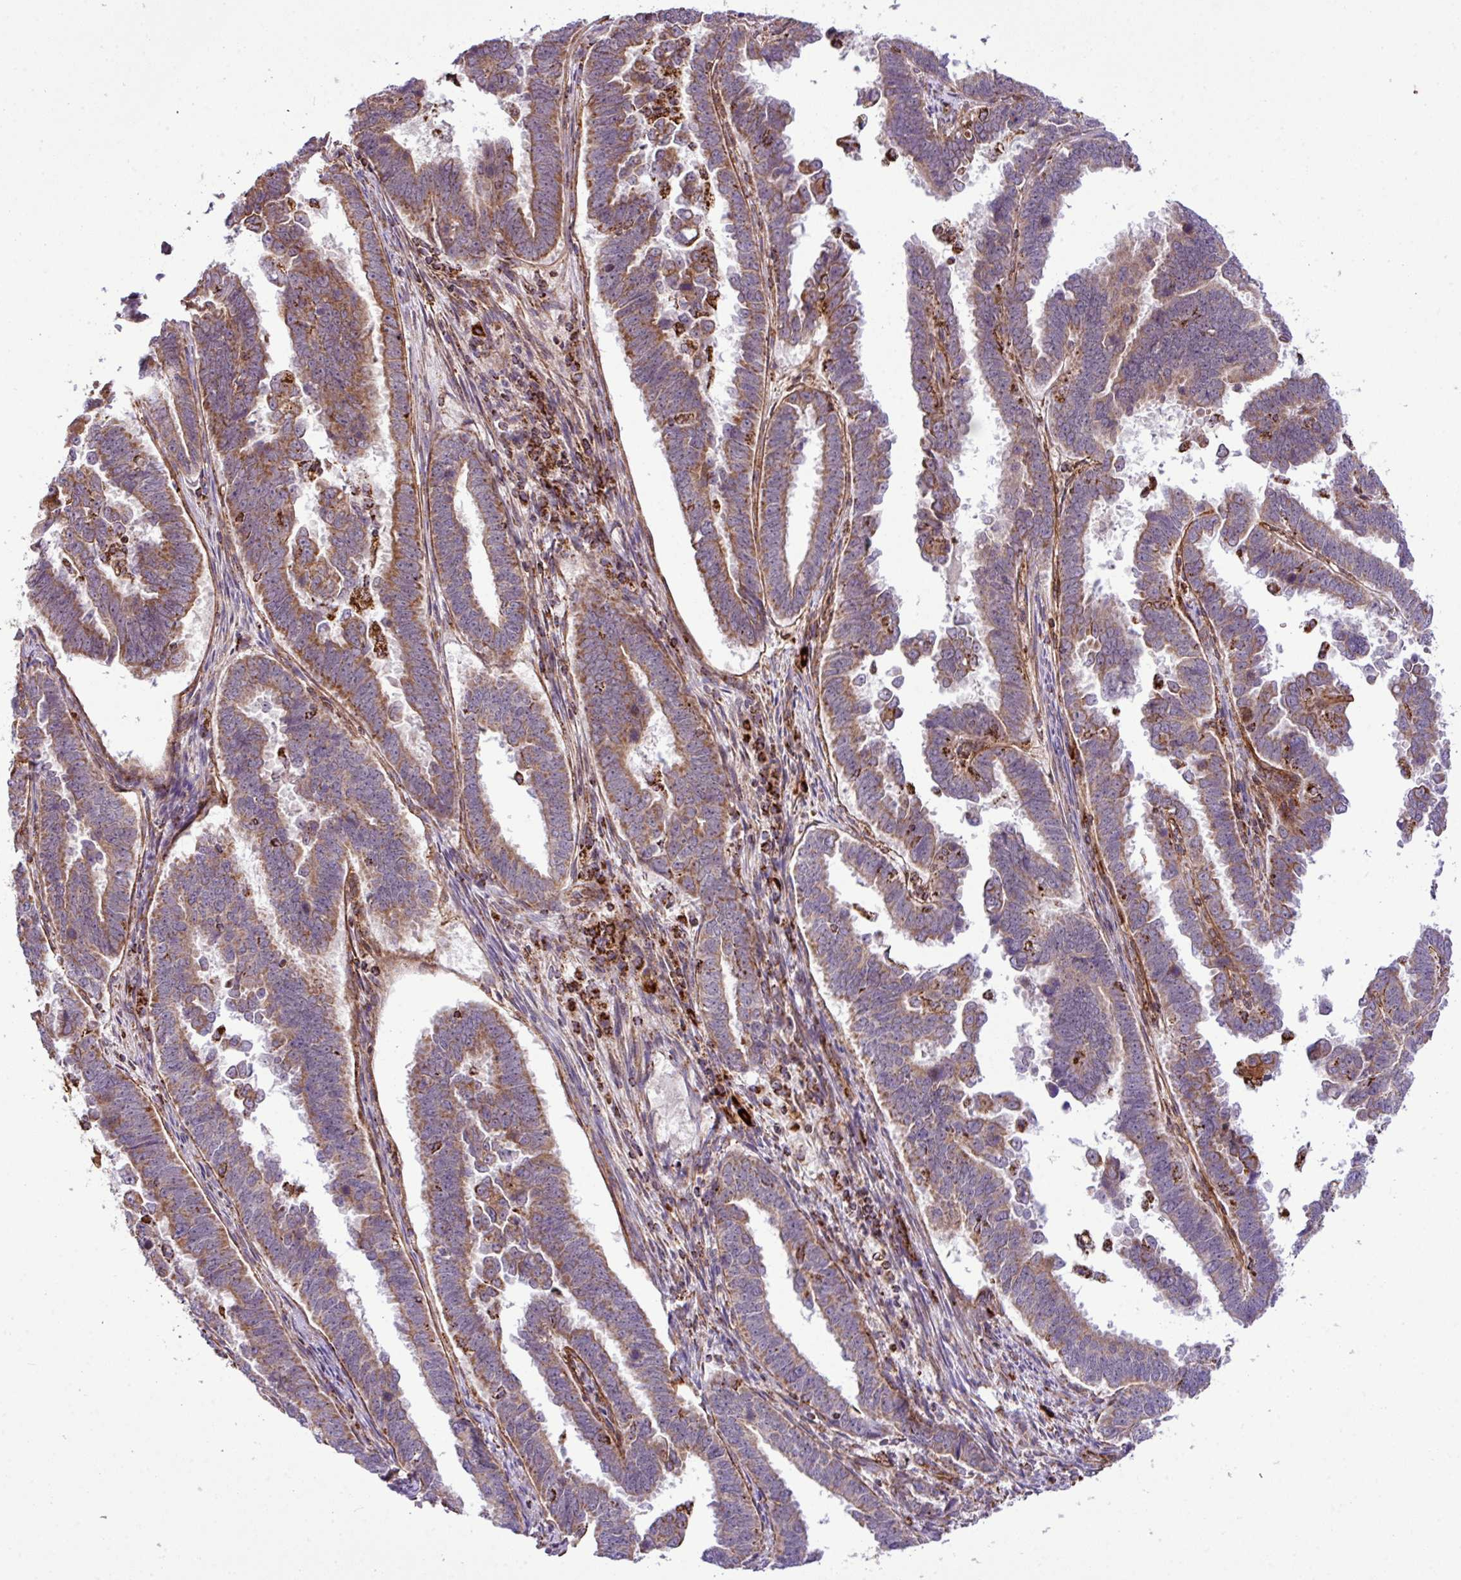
{"staining": {"intensity": "moderate", "quantity": ">75%", "location": "cytoplasmic/membranous"}, "tissue": "endometrial cancer", "cell_type": "Tumor cells", "image_type": "cancer", "snomed": [{"axis": "morphology", "description": "Adenocarcinoma, NOS"}, {"axis": "topography", "description": "Endometrium"}], "caption": "Protein staining of endometrial cancer tissue displays moderate cytoplasmic/membranous positivity in about >75% of tumor cells. The protein of interest is stained brown, and the nuclei are stained in blue (DAB (3,3'-diaminobenzidine) IHC with brightfield microscopy, high magnification).", "gene": "ZNF569", "patient": {"sex": "female", "age": 75}}